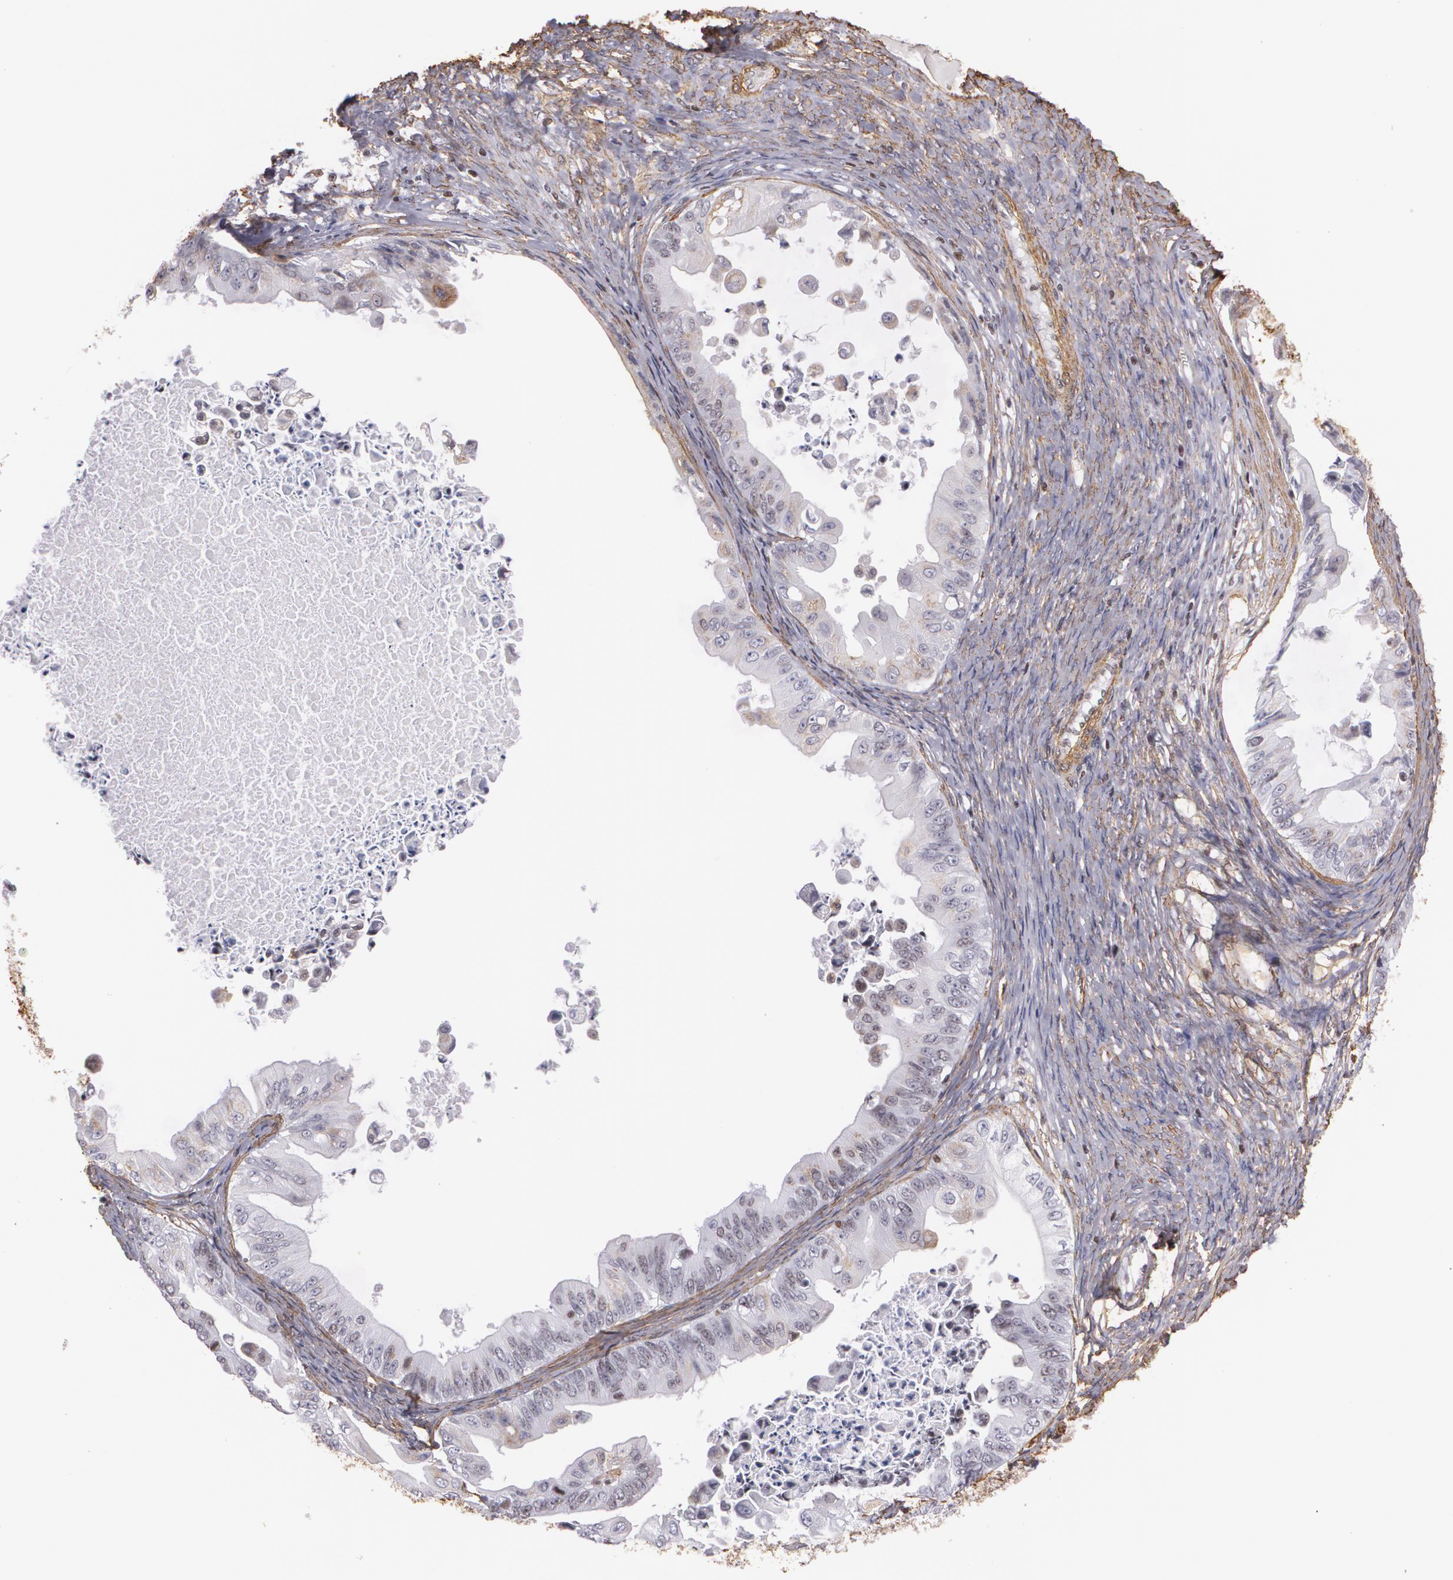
{"staining": {"intensity": "negative", "quantity": "none", "location": "none"}, "tissue": "ovarian cancer", "cell_type": "Tumor cells", "image_type": "cancer", "snomed": [{"axis": "morphology", "description": "Cystadenocarcinoma, mucinous, NOS"}, {"axis": "topography", "description": "Ovary"}], "caption": "Tumor cells are negative for protein expression in human ovarian mucinous cystadenocarcinoma. Nuclei are stained in blue.", "gene": "VAMP1", "patient": {"sex": "female", "age": 37}}